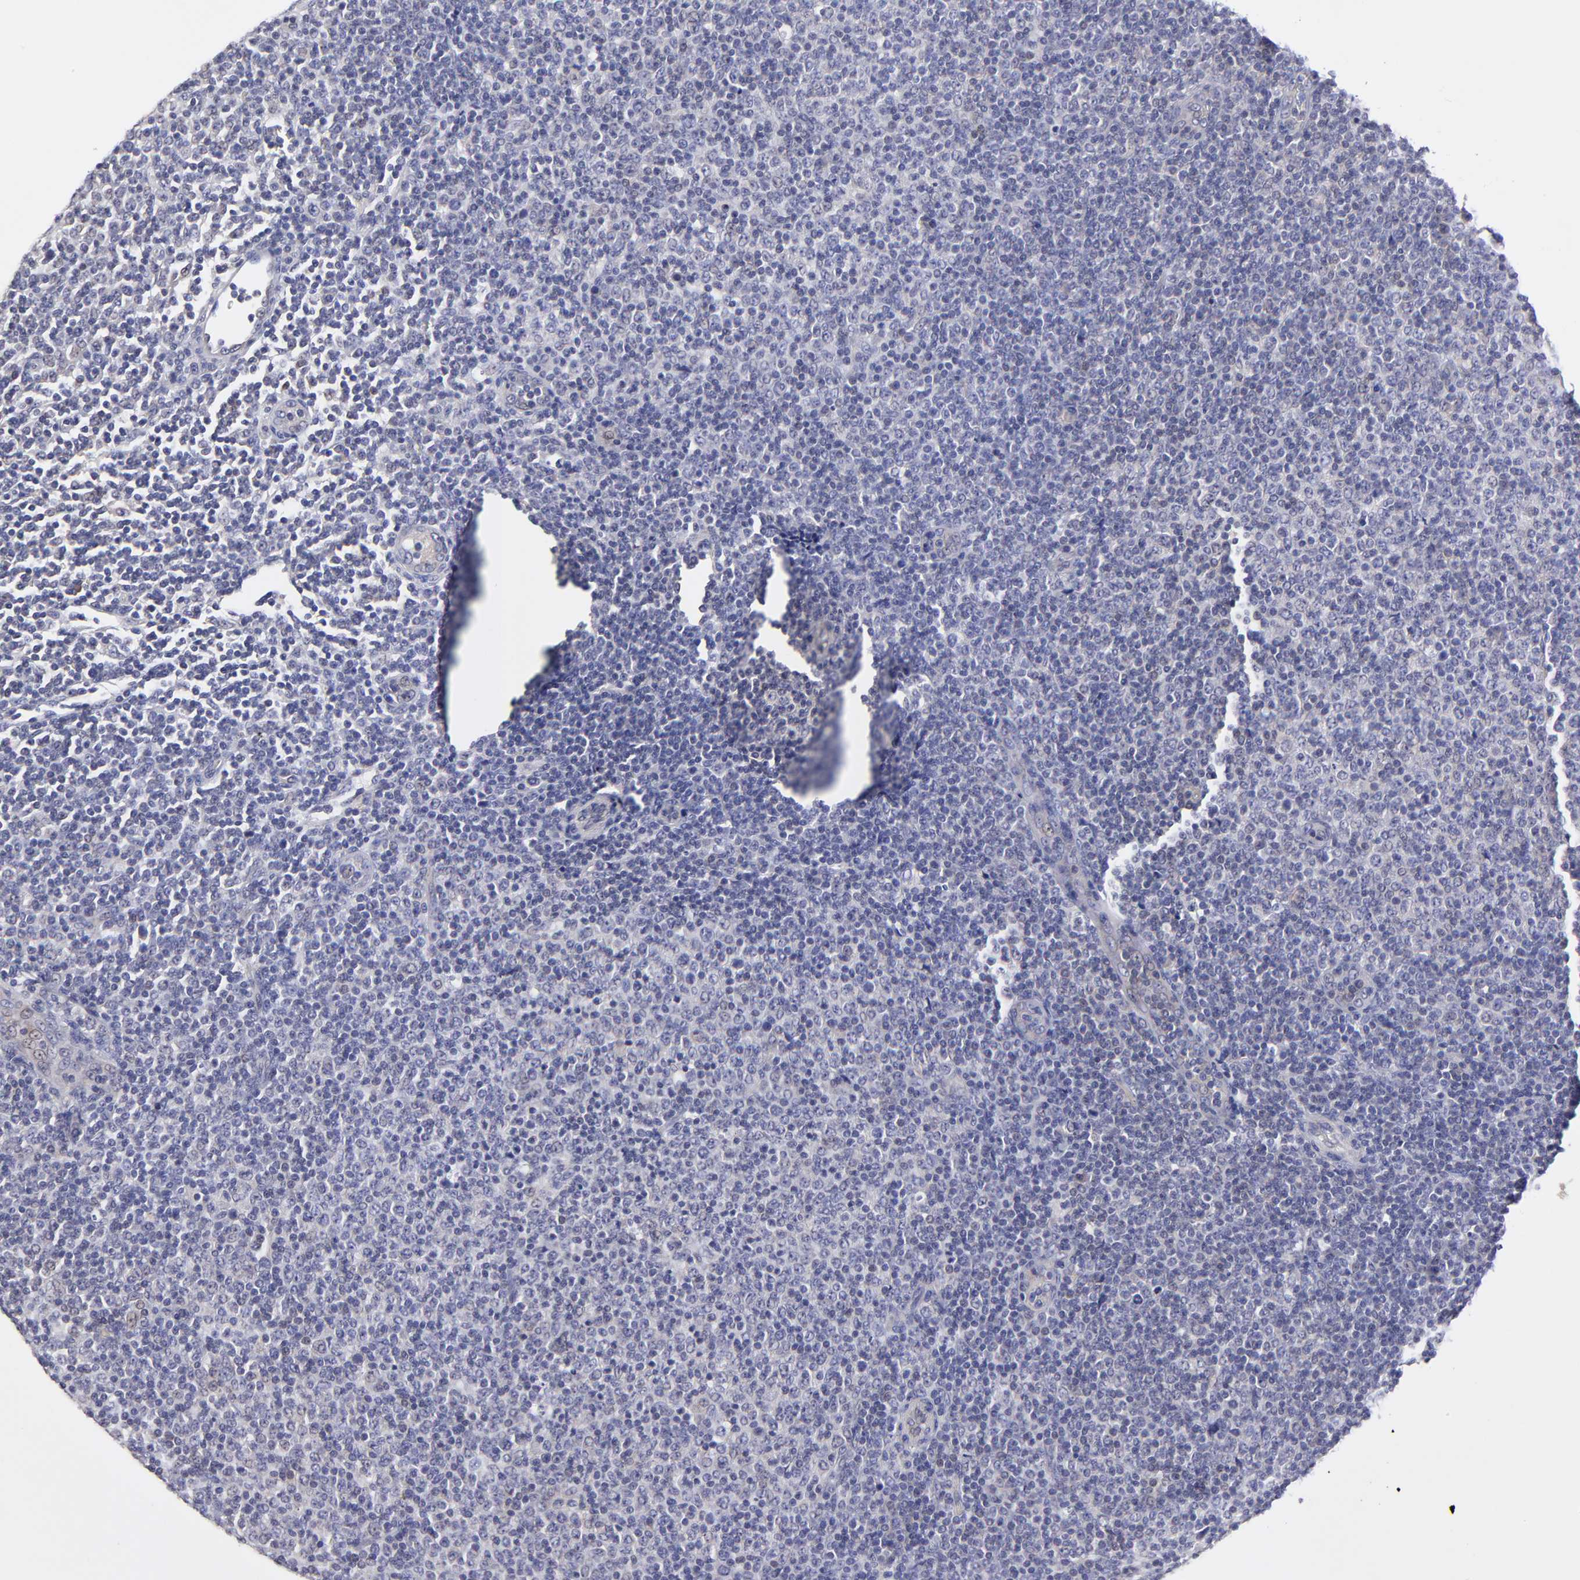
{"staining": {"intensity": "negative", "quantity": "none", "location": "none"}, "tissue": "lymphoma", "cell_type": "Tumor cells", "image_type": "cancer", "snomed": [{"axis": "morphology", "description": "Malignant lymphoma, non-Hodgkin's type, Low grade"}, {"axis": "topography", "description": "Lymph node"}], "caption": "Immunohistochemistry (IHC) photomicrograph of neoplastic tissue: low-grade malignant lymphoma, non-Hodgkin's type stained with DAB reveals no significant protein positivity in tumor cells.", "gene": "BTG2", "patient": {"sex": "male", "age": 70}}